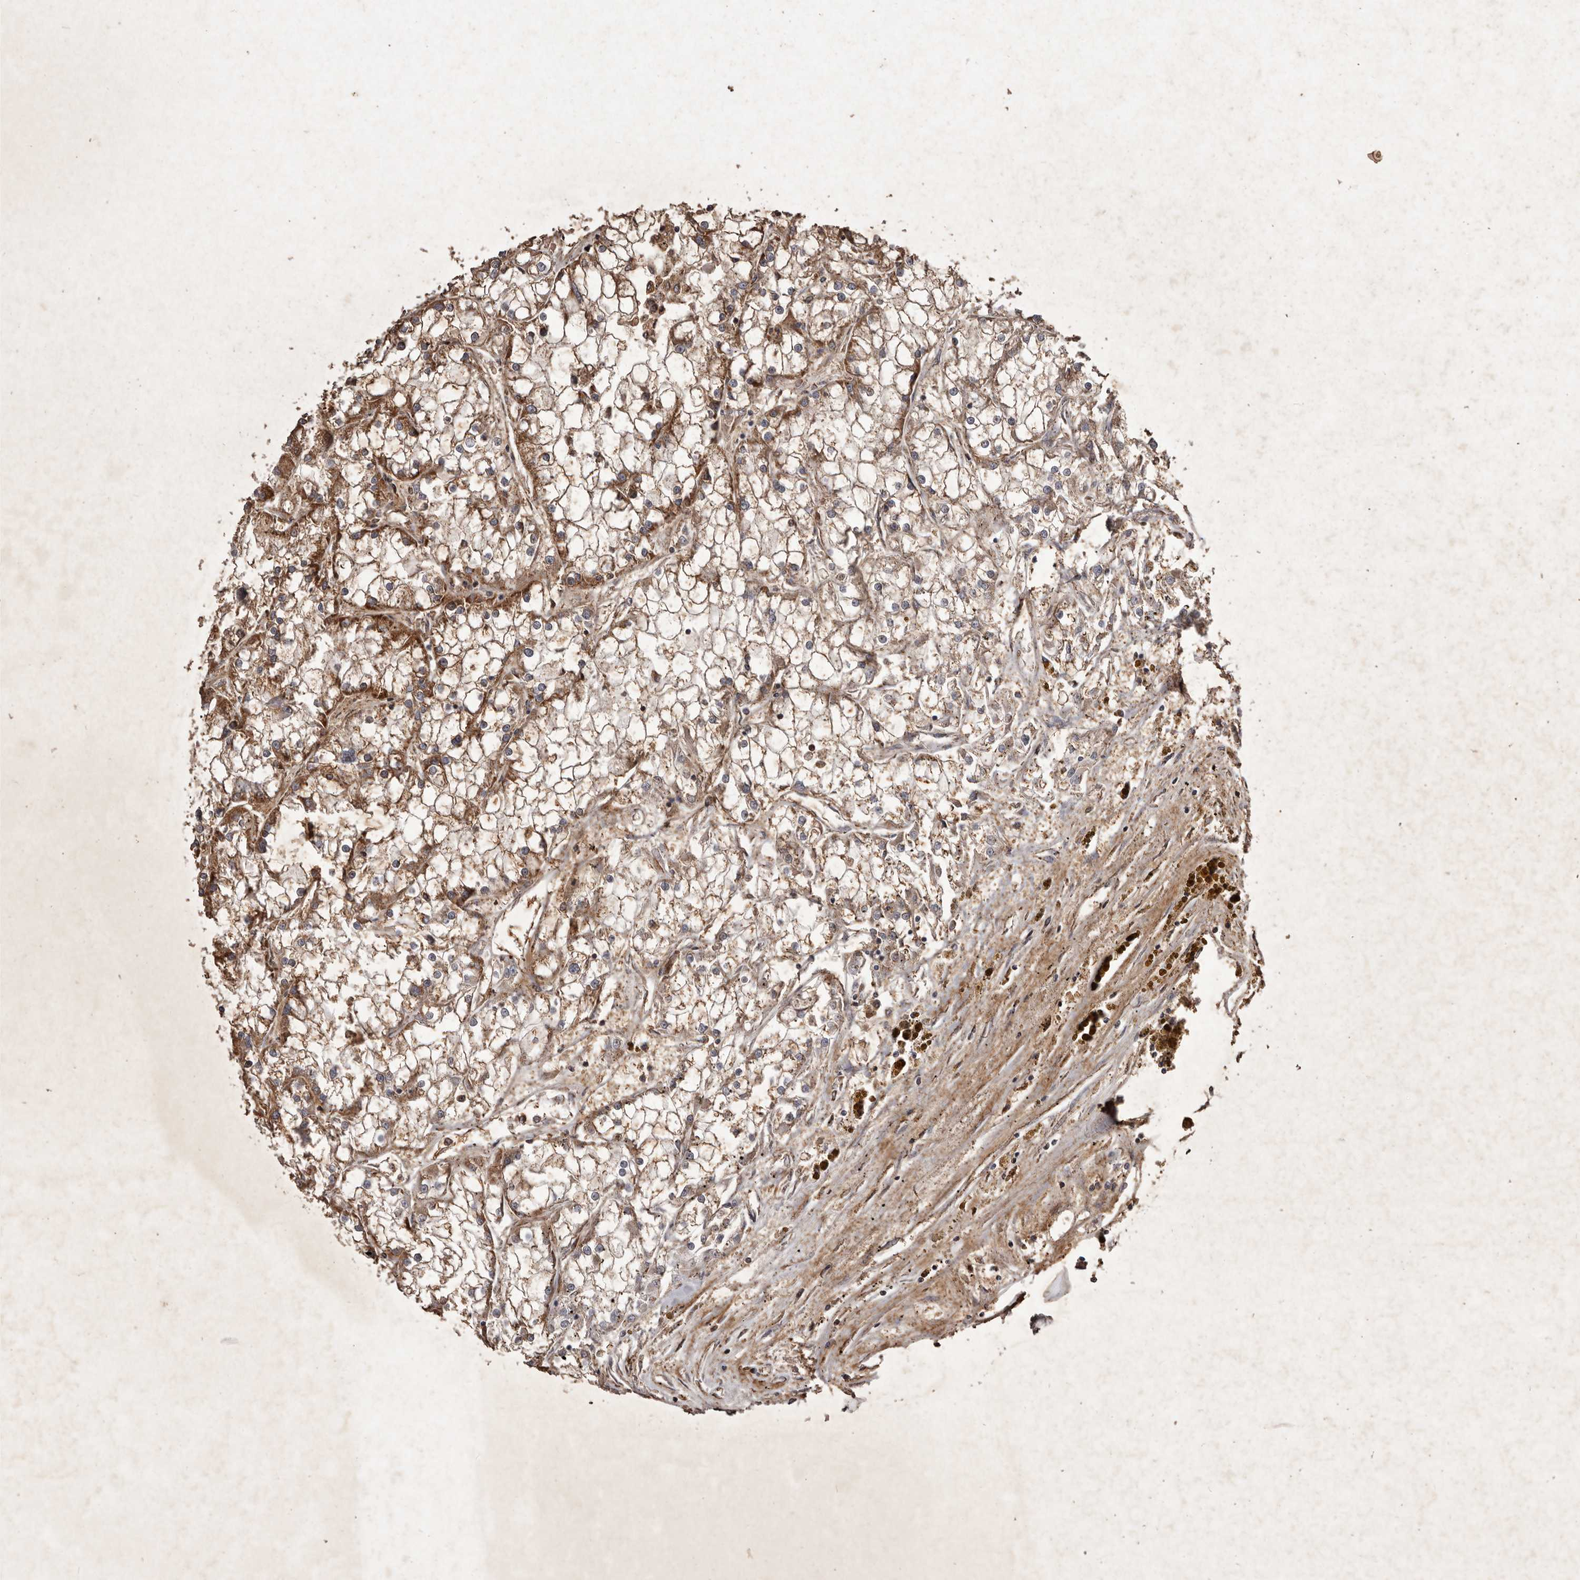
{"staining": {"intensity": "moderate", "quantity": ">75%", "location": "cytoplasmic/membranous"}, "tissue": "renal cancer", "cell_type": "Tumor cells", "image_type": "cancer", "snomed": [{"axis": "morphology", "description": "Adenocarcinoma, NOS"}, {"axis": "topography", "description": "Kidney"}], "caption": "Moderate cytoplasmic/membranous protein staining is appreciated in about >75% of tumor cells in adenocarcinoma (renal).", "gene": "CXCL14", "patient": {"sex": "female", "age": 52}}